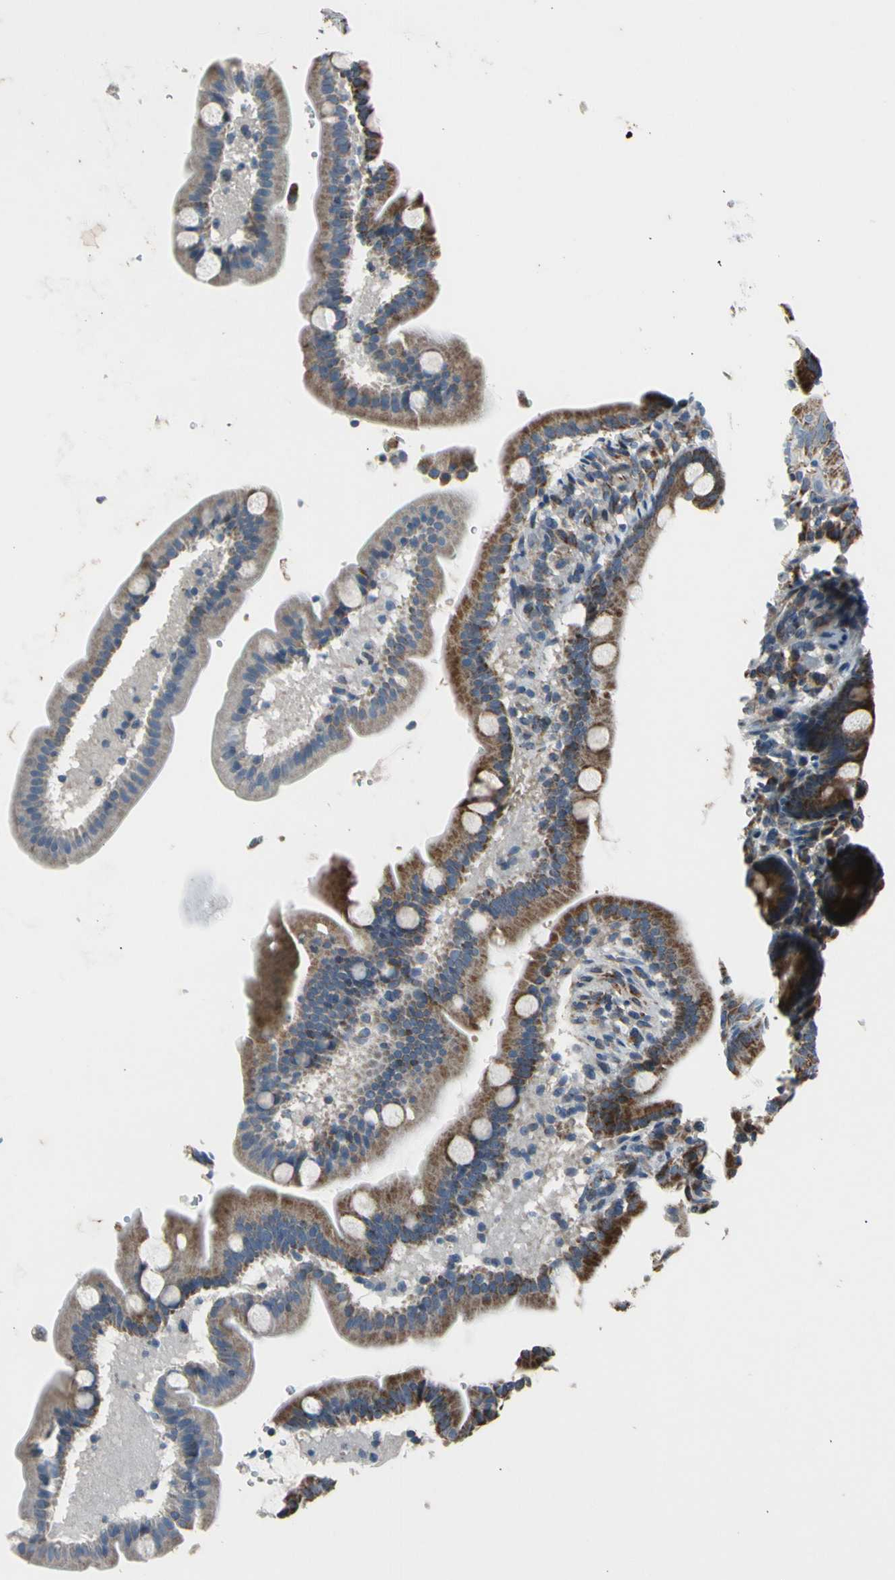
{"staining": {"intensity": "moderate", "quantity": ">75%", "location": "cytoplasmic/membranous"}, "tissue": "duodenum", "cell_type": "Glandular cells", "image_type": "normal", "snomed": [{"axis": "morphology", "description": "Normal tissue, NOS"}, {"axis": "topography", "description": "Duodenum"}], "caption": "This image reveals immunohistochemistry staining of benign human duodenum, with medium moderate cytoplasmic/membranous staining in about >75% of glandular cells.", "gene": "NPHP3", "patient": {"sex": "male", "age": 54}}